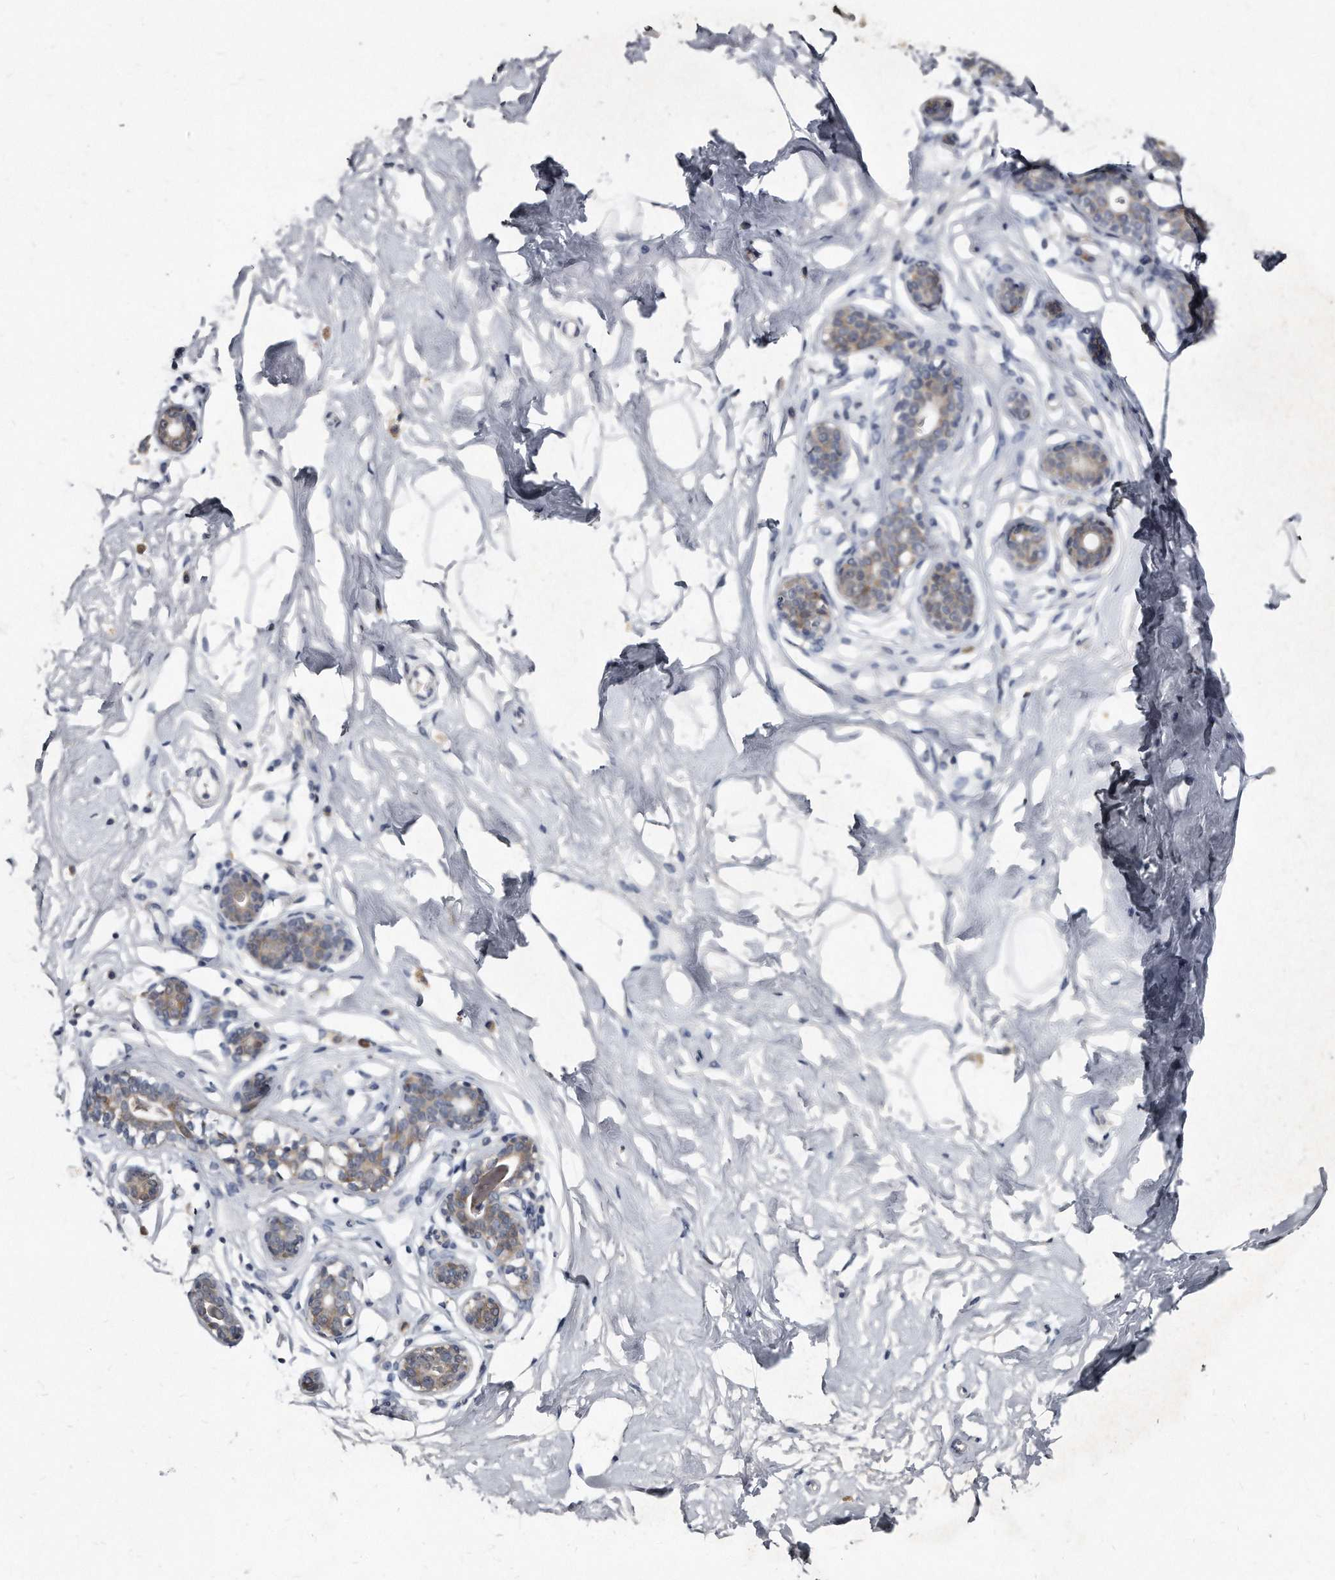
{"staining": {"intensity": "negative", "quantity": "none", "location": "none"}, "tissue": "breast", "cell_type": "Adipocytes", "image_type": "normal", "snomed": [{"axis": "morphology", "description": "Normal tissue, NOS"}, {"axis": "morphology", "description": "Adenoma, NOS"}, {"axis": "topography", "description": "Breast"}], "caption": "IHC micrograph of normal breast stained for a protein (brown), which reveals no positivity in adipocytes. The staining is performed using DAB (3,3'-diaminobenzidine) brown chromogen with nuclei counter-stained in using hematoxylin.", "gene": "KLHDC3", "patient": {"sex": "female", "age": 23}}